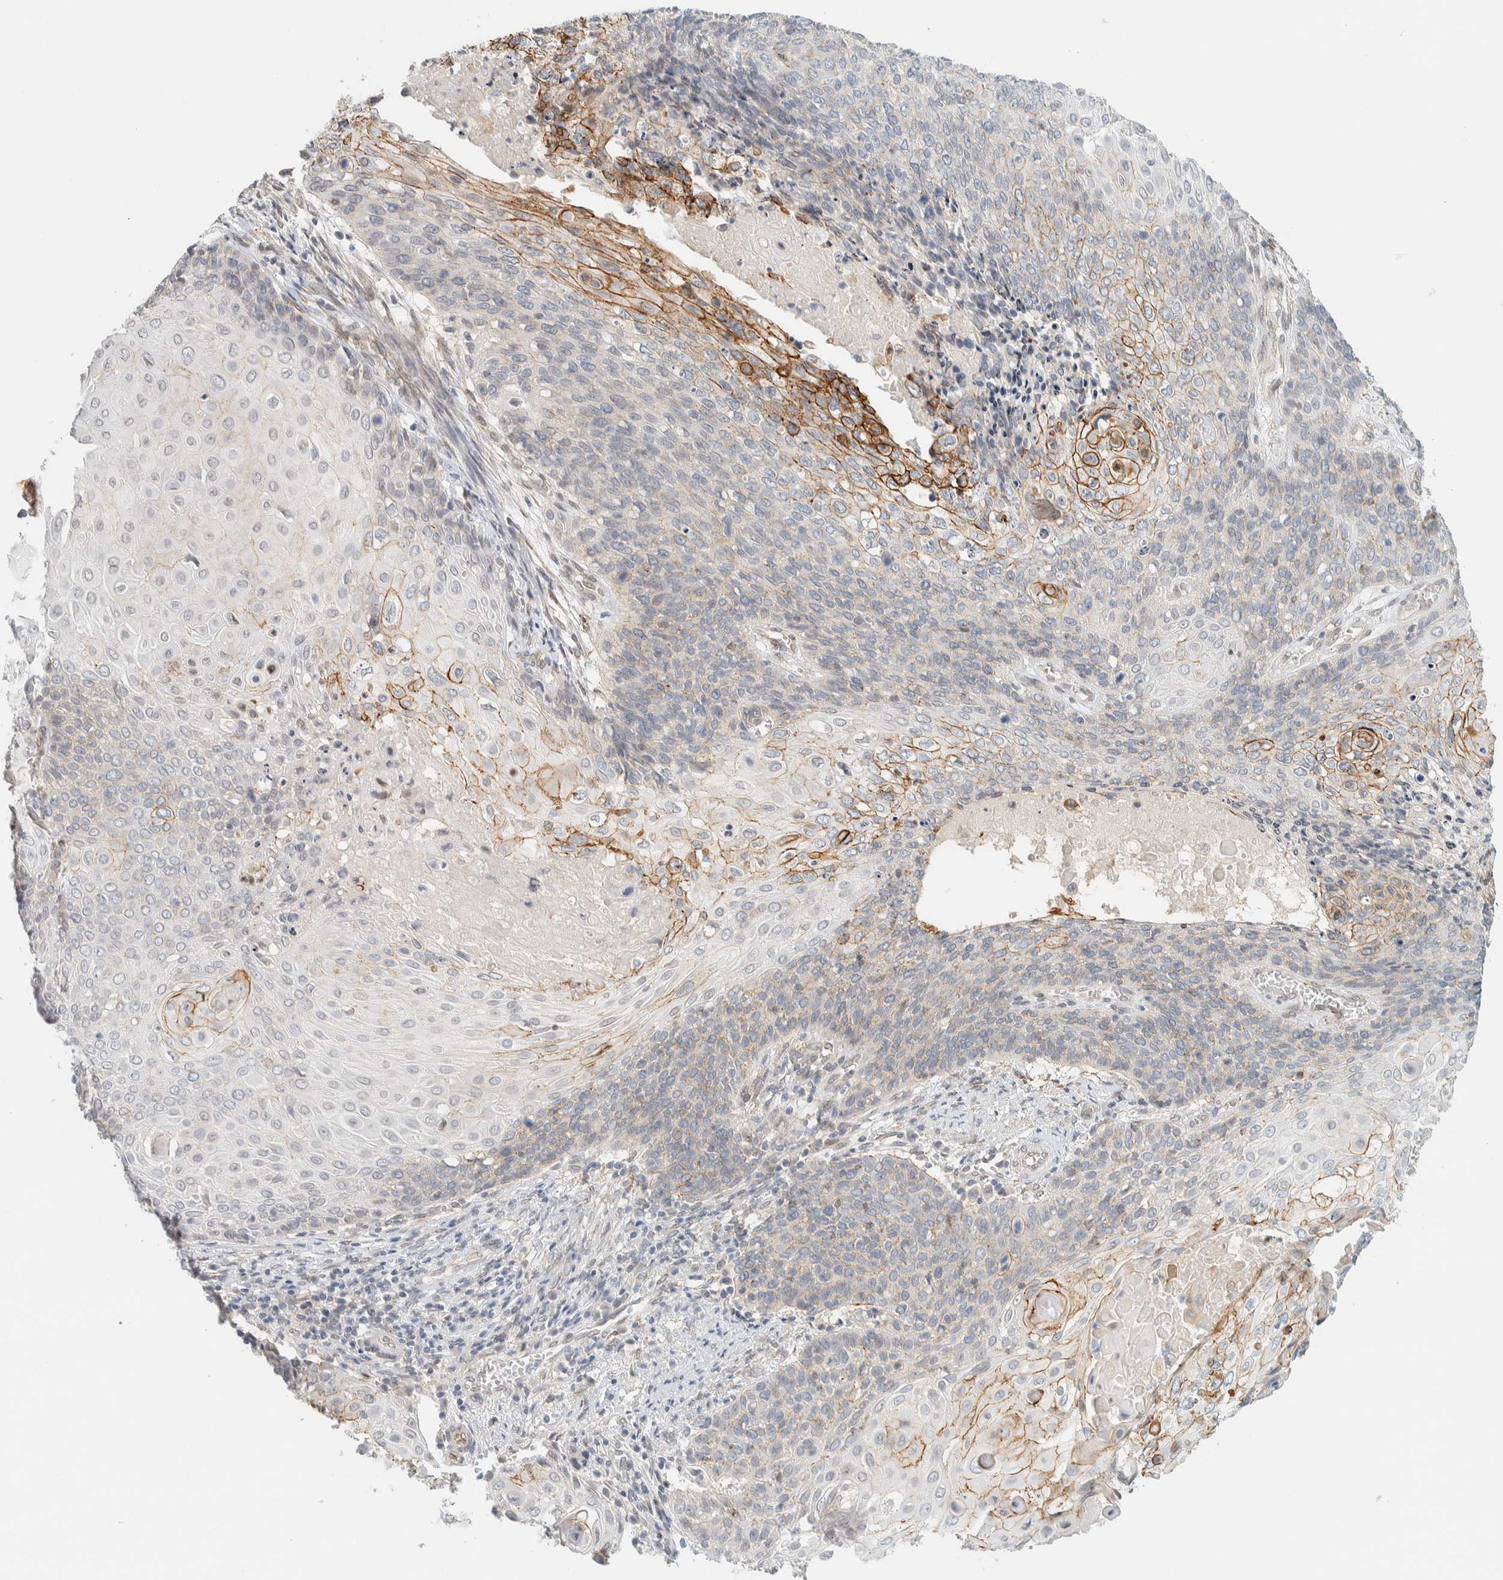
{"staining": {"intensity": "moderate", "quantity": "<25%", "location": "cytoplasmic/membranous"}, "tissue": "cervical cancer", "cell_type": "Tumor cells", "image_type": "cancer", "snomed": [{"axis": "morphology", "description": "Squamous cell carcinoma, NOS"}, {"axis": "topography", "description": "Cervix"}], "caption": "Immunohistochemical staining of human cervical squamous cell carcinoma exhibits low levels of moderate cytoplasmic/membranous protein staining in approximately <25% of tumor cells.", "gene": "C1QTNF12", "patient": {"sex": "female", "age": 39}}